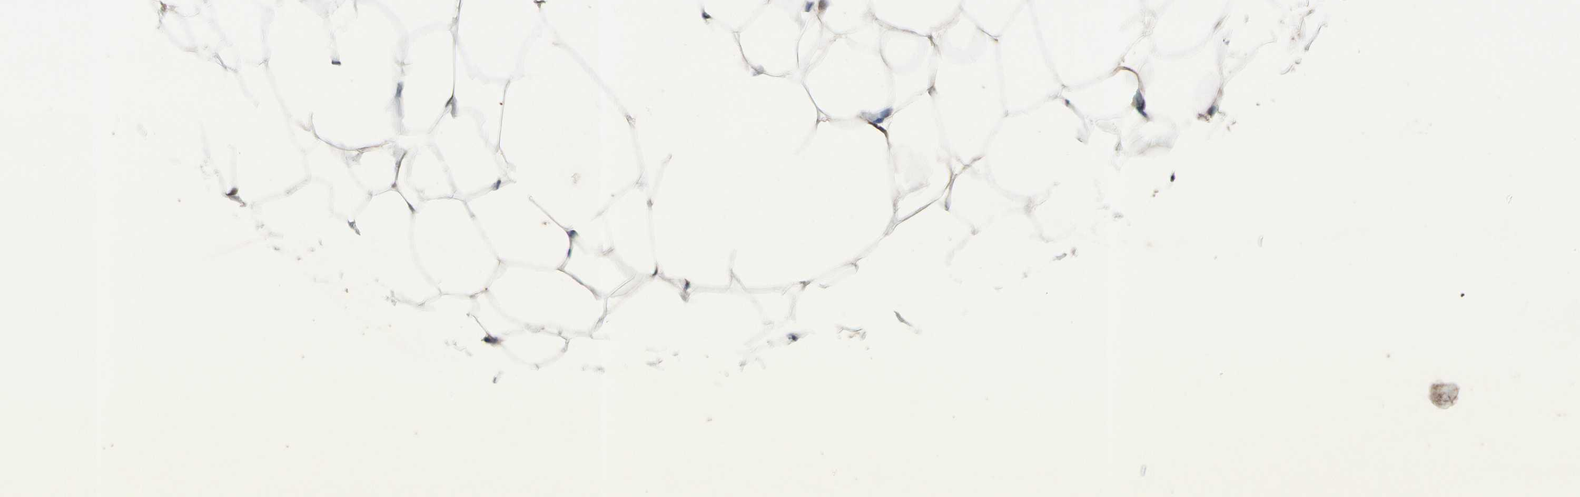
{"staining": {"intensity": "weak", "quantity": "25%-75%", "location": "cytoplasmic/membranous"}, "tissue": "adipose tissue", "cell_type": "Adipocytes", "image_type": "normal", "snomed": [{"axis": "morphology", "description": "Normal tissue, NOS"}, {"axis": "topography", "description": "Breast"}, {"axis": "topography", "description": "Adipose tissue"}], "caption": "Adipocytes demonstrate low levels of weak cytoplasmic/membranous positivity in about 25%-75% of cells in normal human adipose tissue. (DAB IHC, brown staining for protein, blue staining for nuclei).", "gene": "TBX21", "patient": {"sex": "female", "age": 25}}